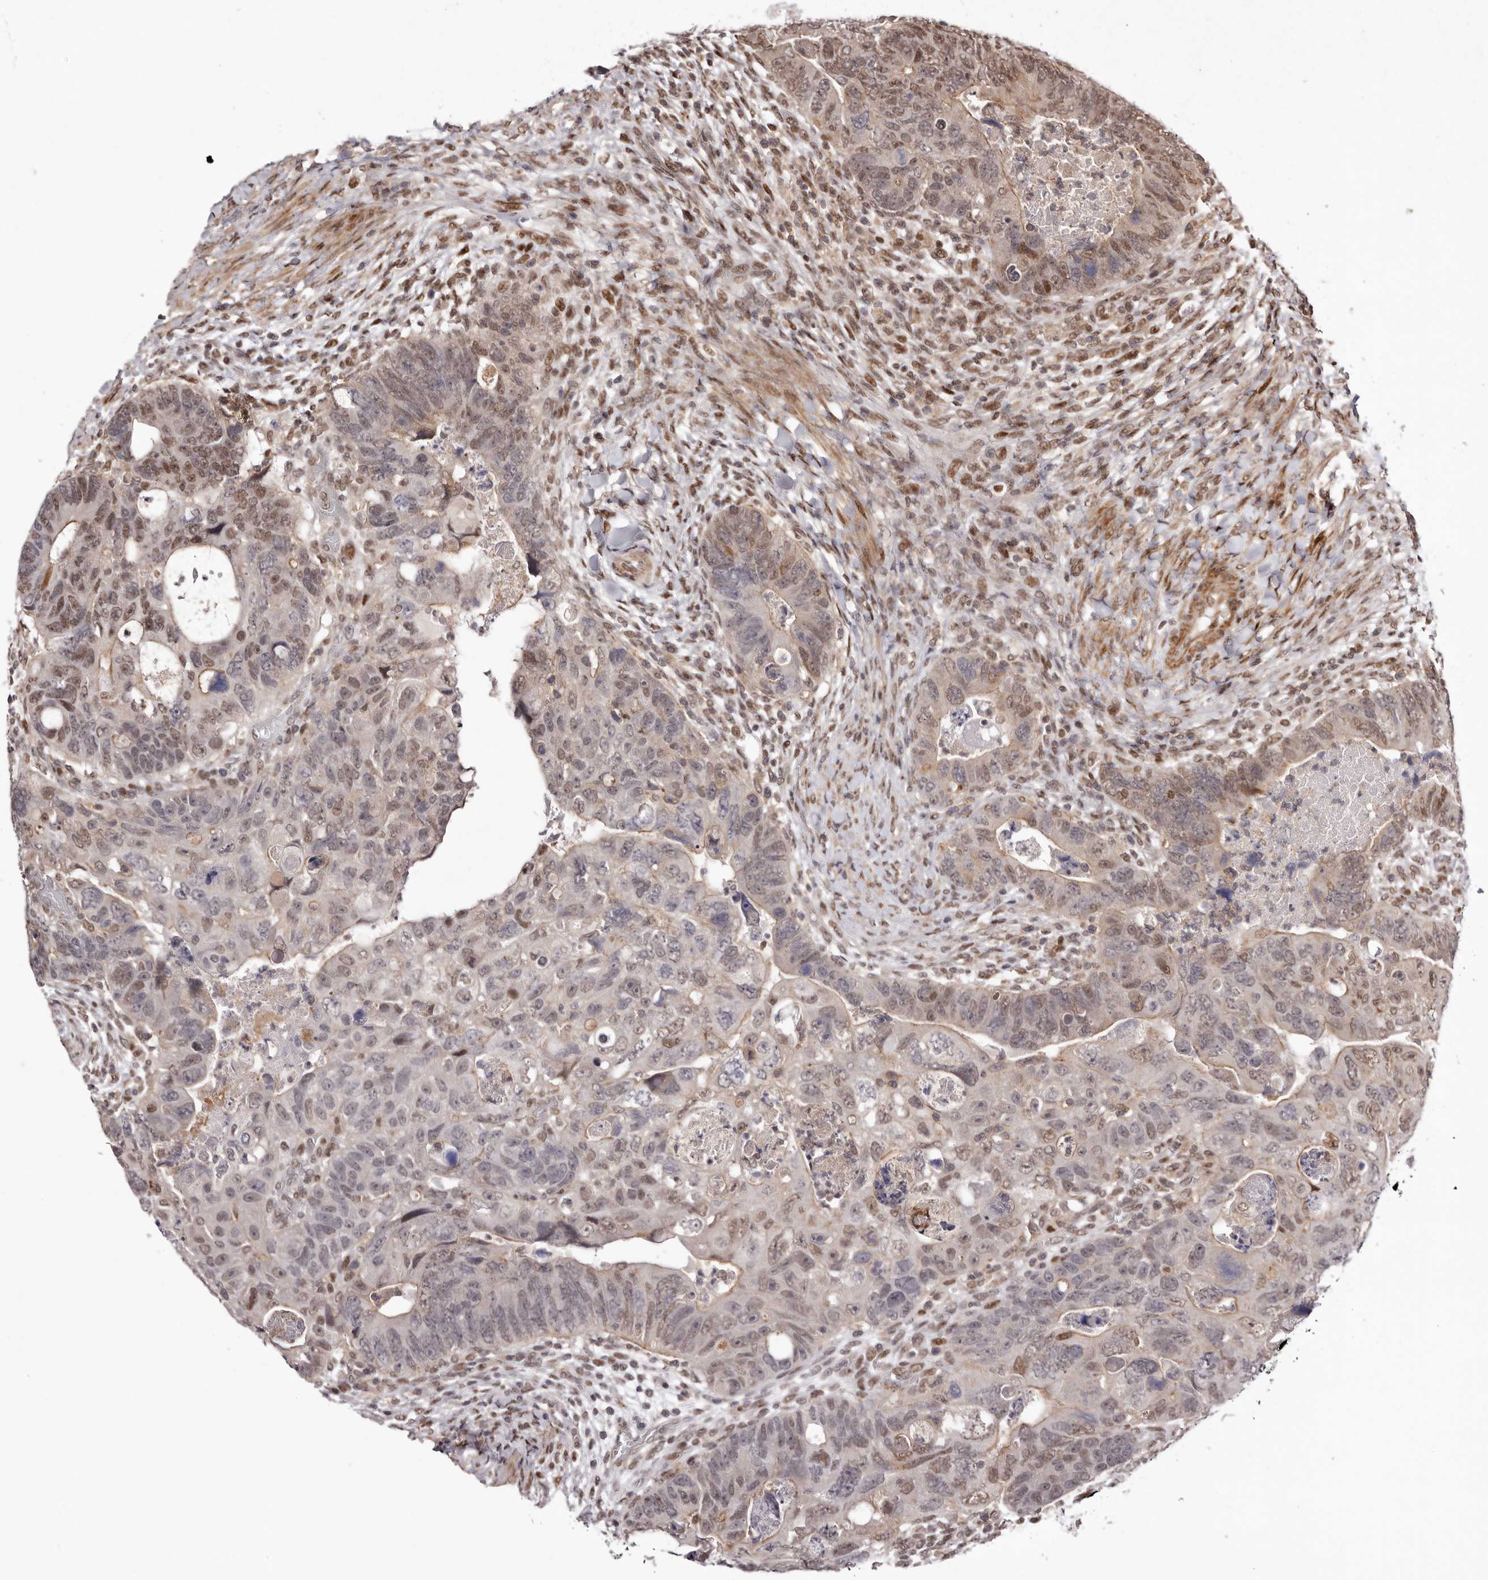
{"staining": {"intensity": "moderate", "quantity": "25%-75%", "location": "nuclear"}, "tissue": "colorectal cancer", "cell_type": "Tumor cells", "image_type": "cancer", "snomed": [{"axis": "morphology", "description": "Adenocarcinoma, NOS"}, {"axis": "topography", "description": "Rectum"}], "caption": "Human adenocarcinoma (colorectal) stained for a protein (brown) reveals moderate nuclear positive expression in approximately 25%-75% of tumor cells.", "gene": "FBXO5", "patient": {"sex": "male", "age": 59}}